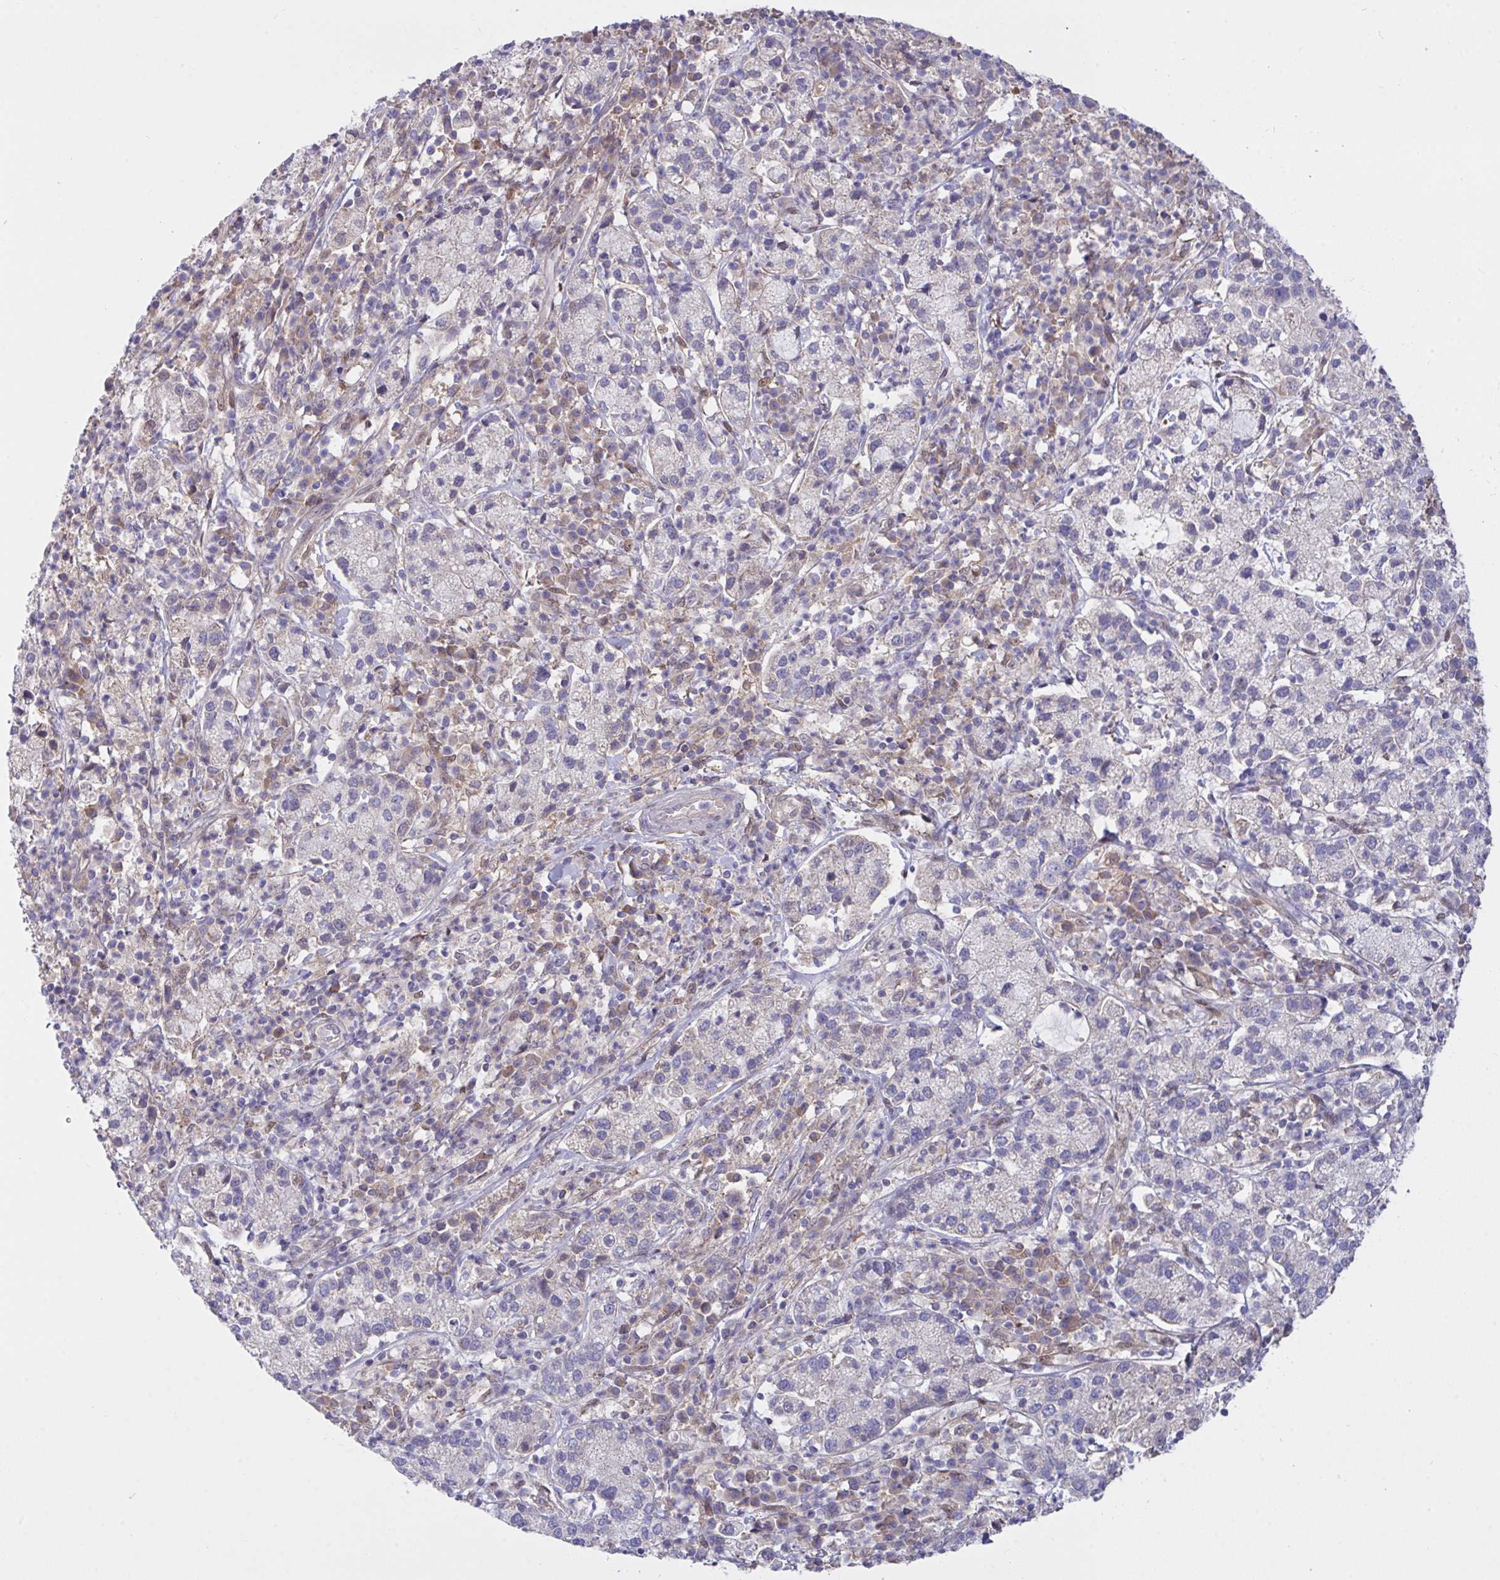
{"staining": {"intensity": "negative", "quantity": "none", "location": "none"}, "tissue": "cervical cancer", "cell_type": "Tumor cells", "image_type": "cancer", "snomed": [{"axis": "morphology", "description": "Normal tissue, NOS"}, {"axis": "morphology", "description": "Adenocarcinoma, NOS"}, {"axis": "topography", "description": "Cervix"}], "caption": "Immunohistochemical staining of human cervical adenocarcinoma displays no significant expression in tumor cells. (DAB IHC with hematoxylin counter stain).", "gene": "L3HYPDH", "patient": {"sex": "female", "age": 44}}